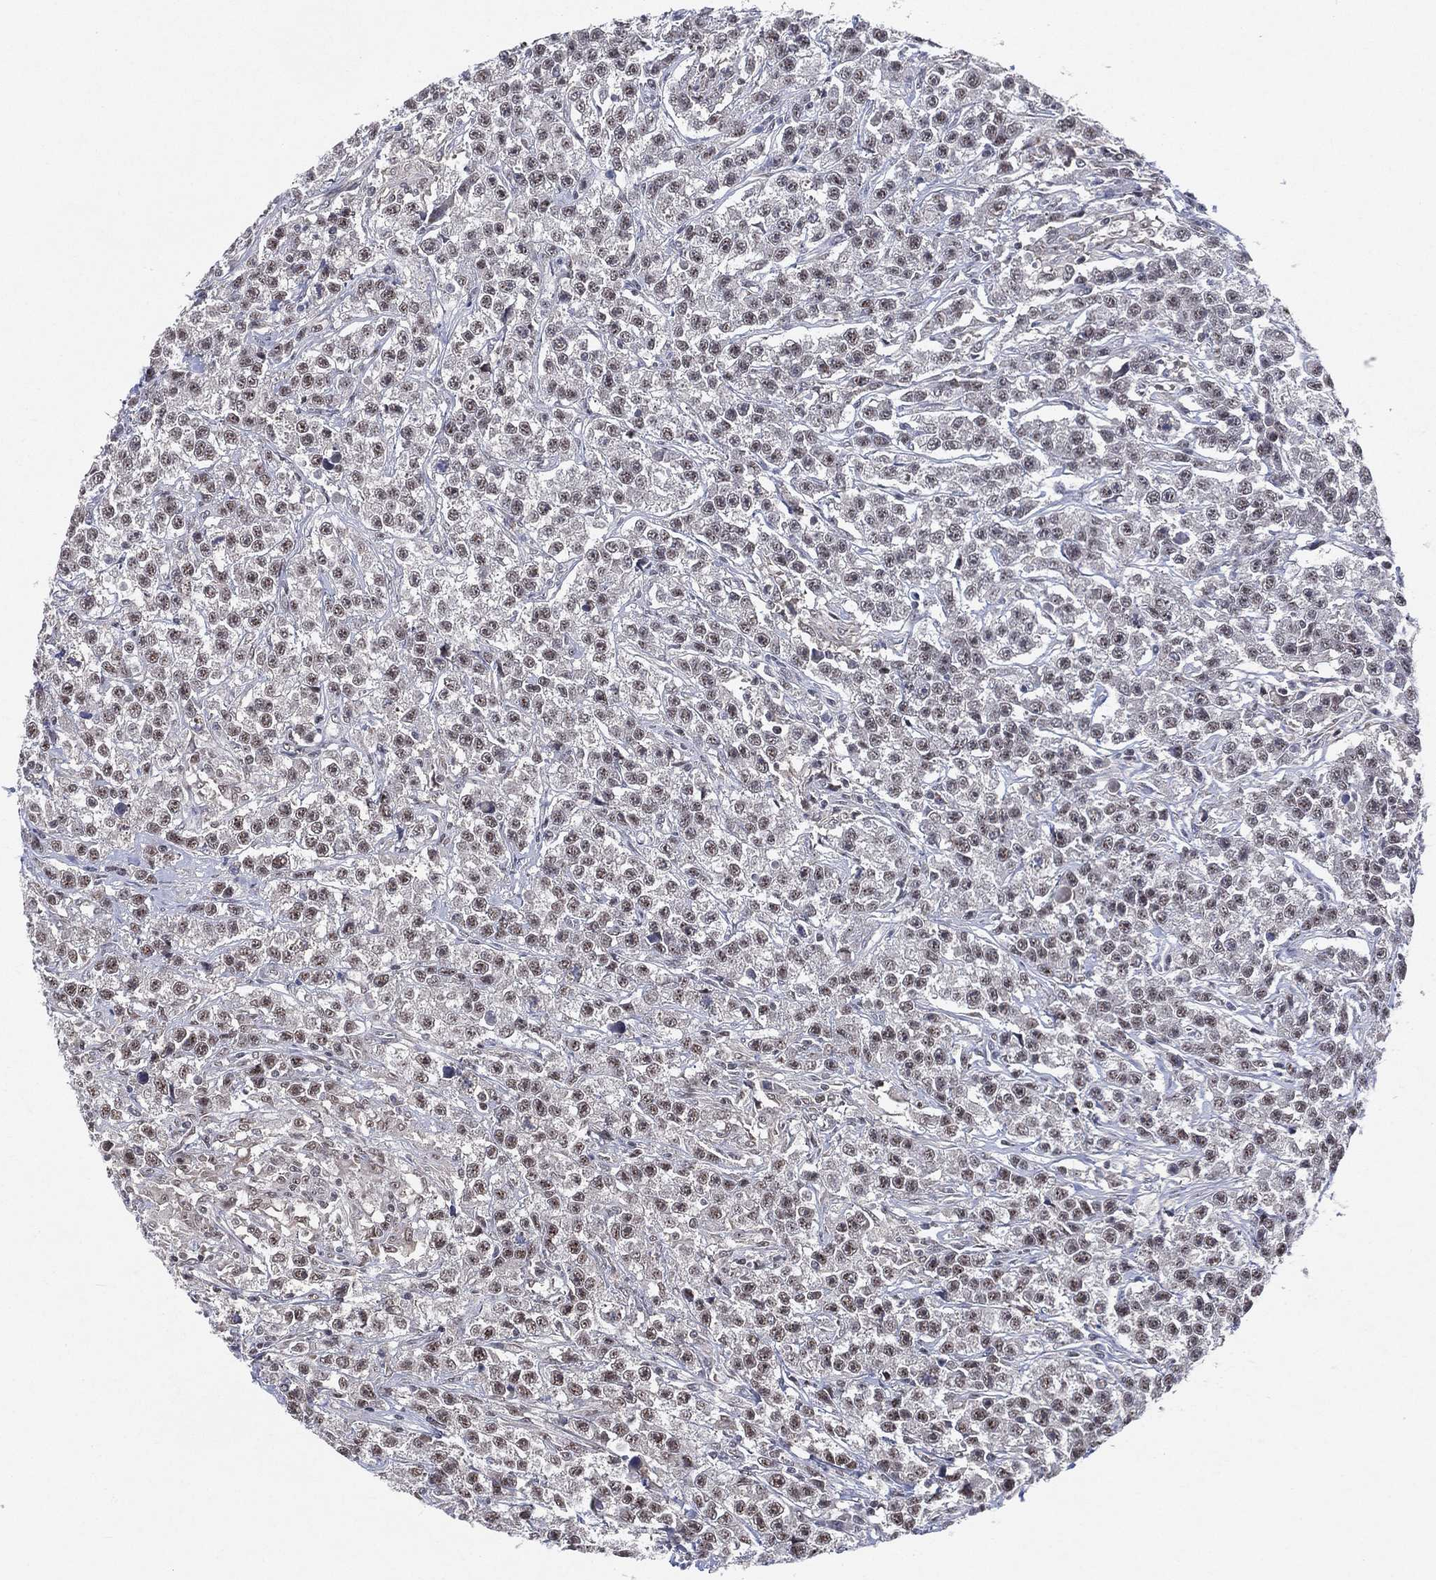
{"staining": {"intensity": "negative", "quantity": "none", "location": "none"}, "tissue": "testis cancer", "cell_type": "Tumor cells", "image_type": "cancer", "snomed": [{"axis": "morphology", "description": "Seminoma, NOS"}, {"axis": "topography", "description": "Testis"}], "caption": "The micrograph reveals no staining of tumor cells in testis cancer.", "gene": "DGCR8", "patient": {"sex": "male", "age": 59}}